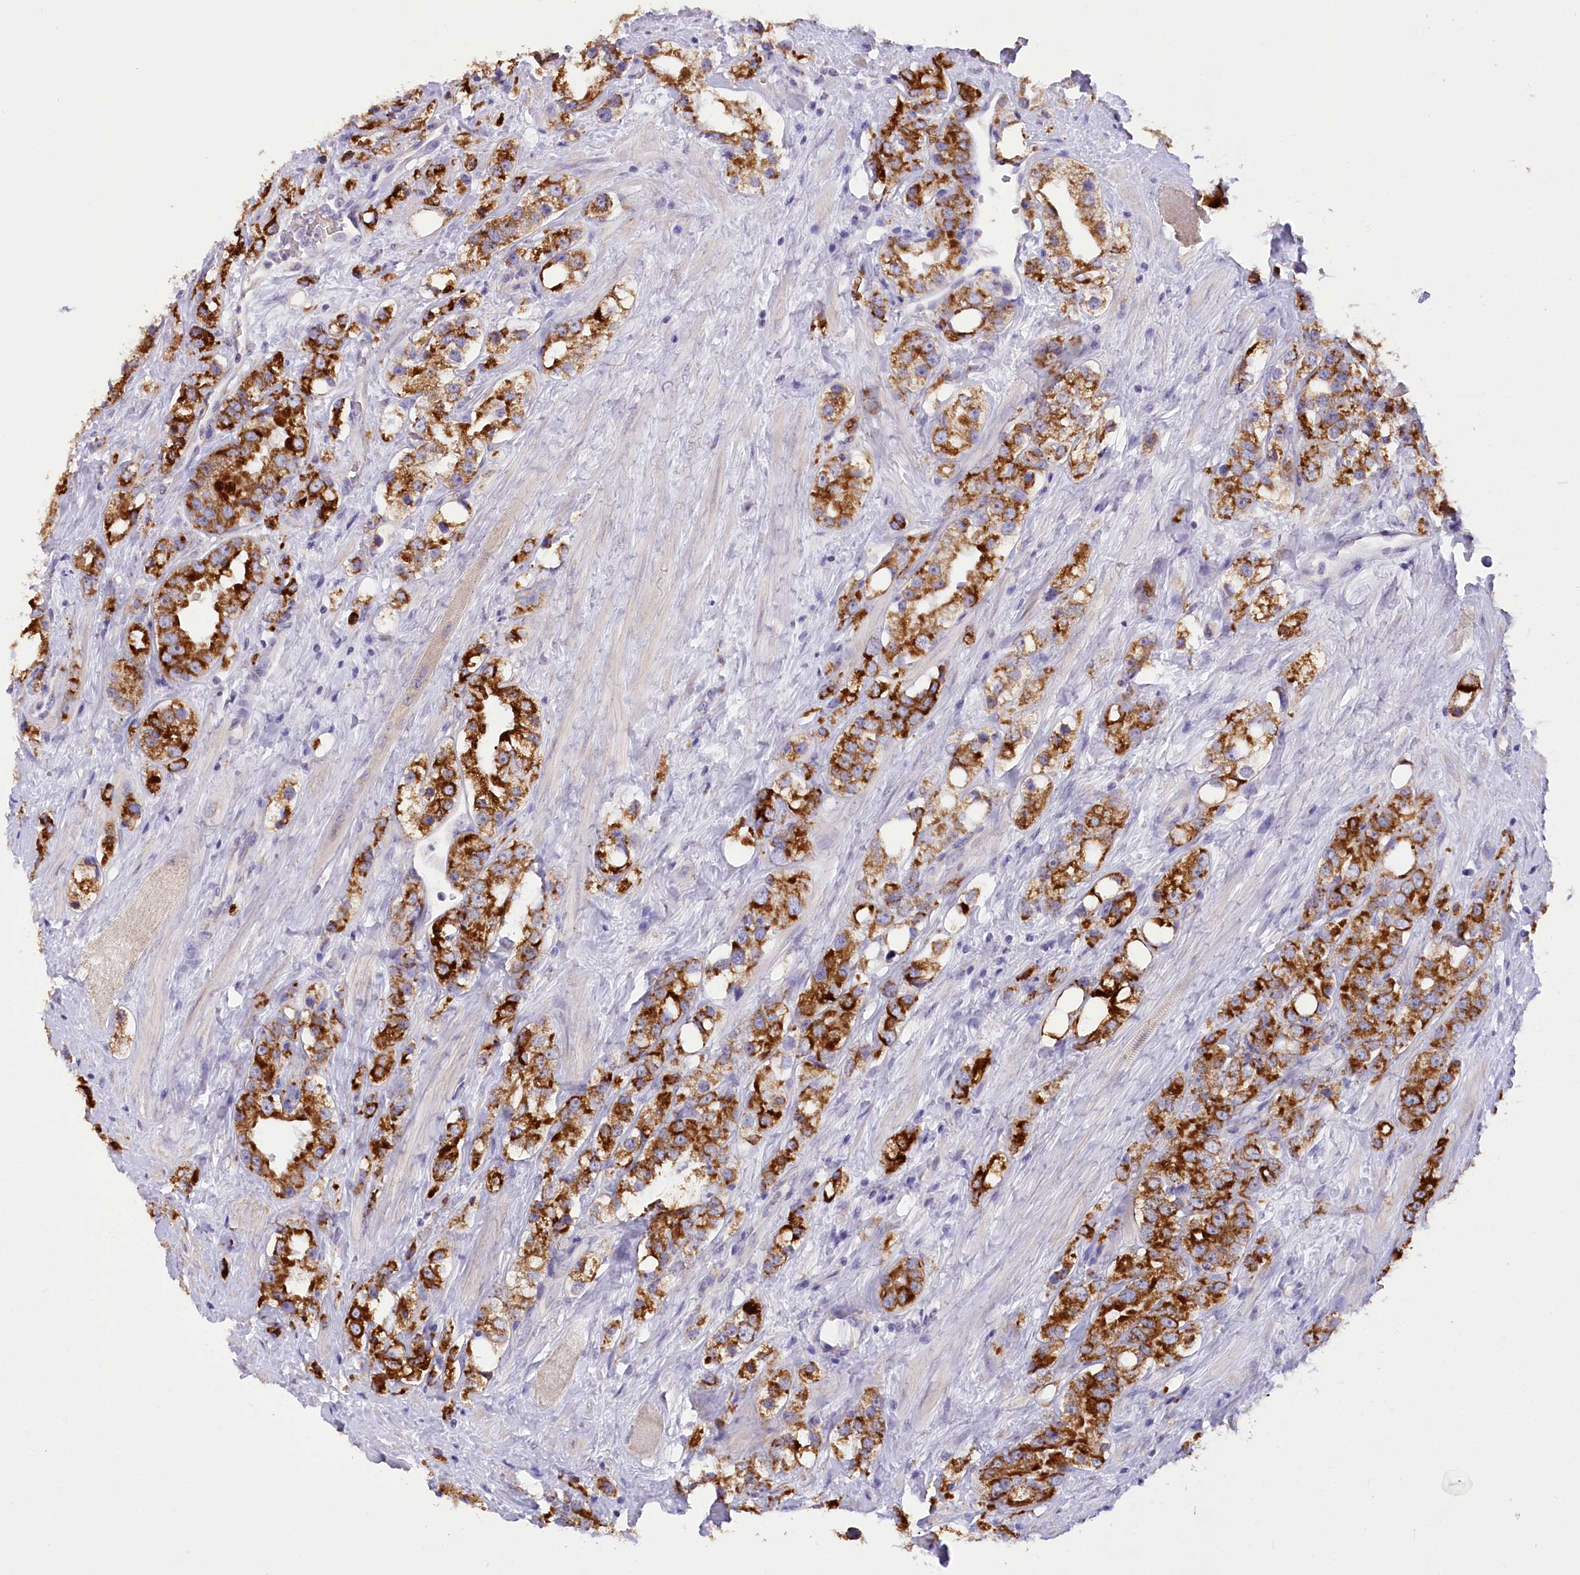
{"staining": {"intensity": "strong", "quantity": ">75%", "location": "cytoplasmic/membranous"}, "tissue": "prostate cancer", "cell_type": "Tumor cells", "image_type": "cancer", "snomed": [{"axis": "morphology", "description": "Adenocarcinoma, NOS"}, {"axis": "topography", "description": "Prostate"}], "caption": "DAB (3,3'-diaminobenzidine) immunohistochemical staining of human prostate adenocarcinoma displays strong cytoplasmic/membranous protein staining in approximately >75% of tumor cells.", "gene": "DCUN1D1", "patient": {"sex": "male", "age": 79}}